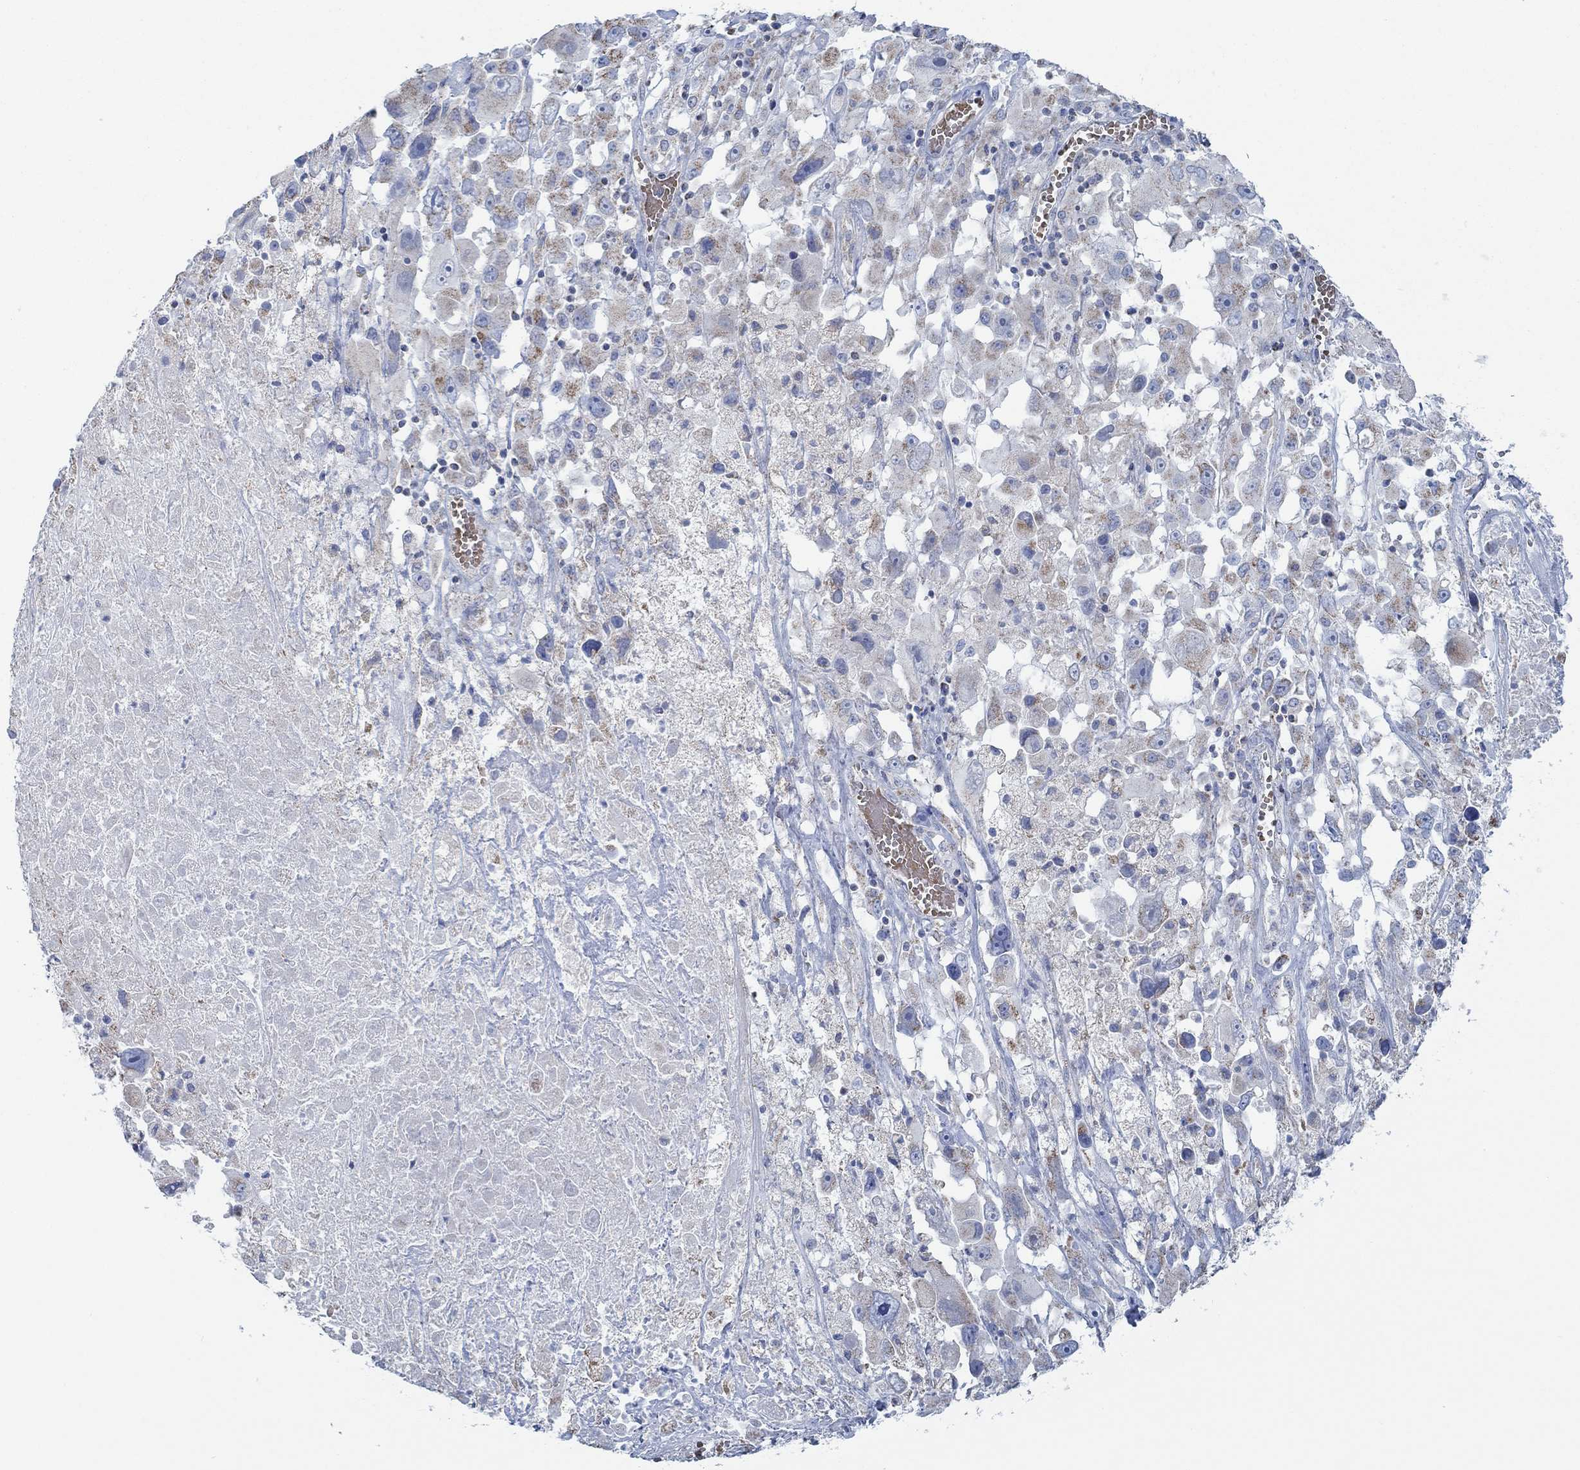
{"staining": {"intensity": "moderate", "quantity": "<25%", "location": "cytoplasmic/membranous"}, "tissue": "melanoma", "cell_type": "Tumor cells", "image_type": "cancer", "snomed": [{"axis": "morphology", "description": "Malignant melanoma, Metastatic site"}, {"axis": "topography", "description": "Lymph node"}], "caption": "Immunohistochemistry (IHC) micrograph of neoplastic tissue: melanoma stained using immunohistochemistry (IHC) displays low levels of moderate protein expression localized specifically in the cytoplasmic/membranous of tumor cells, appearing as a cytoplasmic/membranous brown color.", "gene": "GLOD5", "patient": {"sex": "male", "age": 50}}